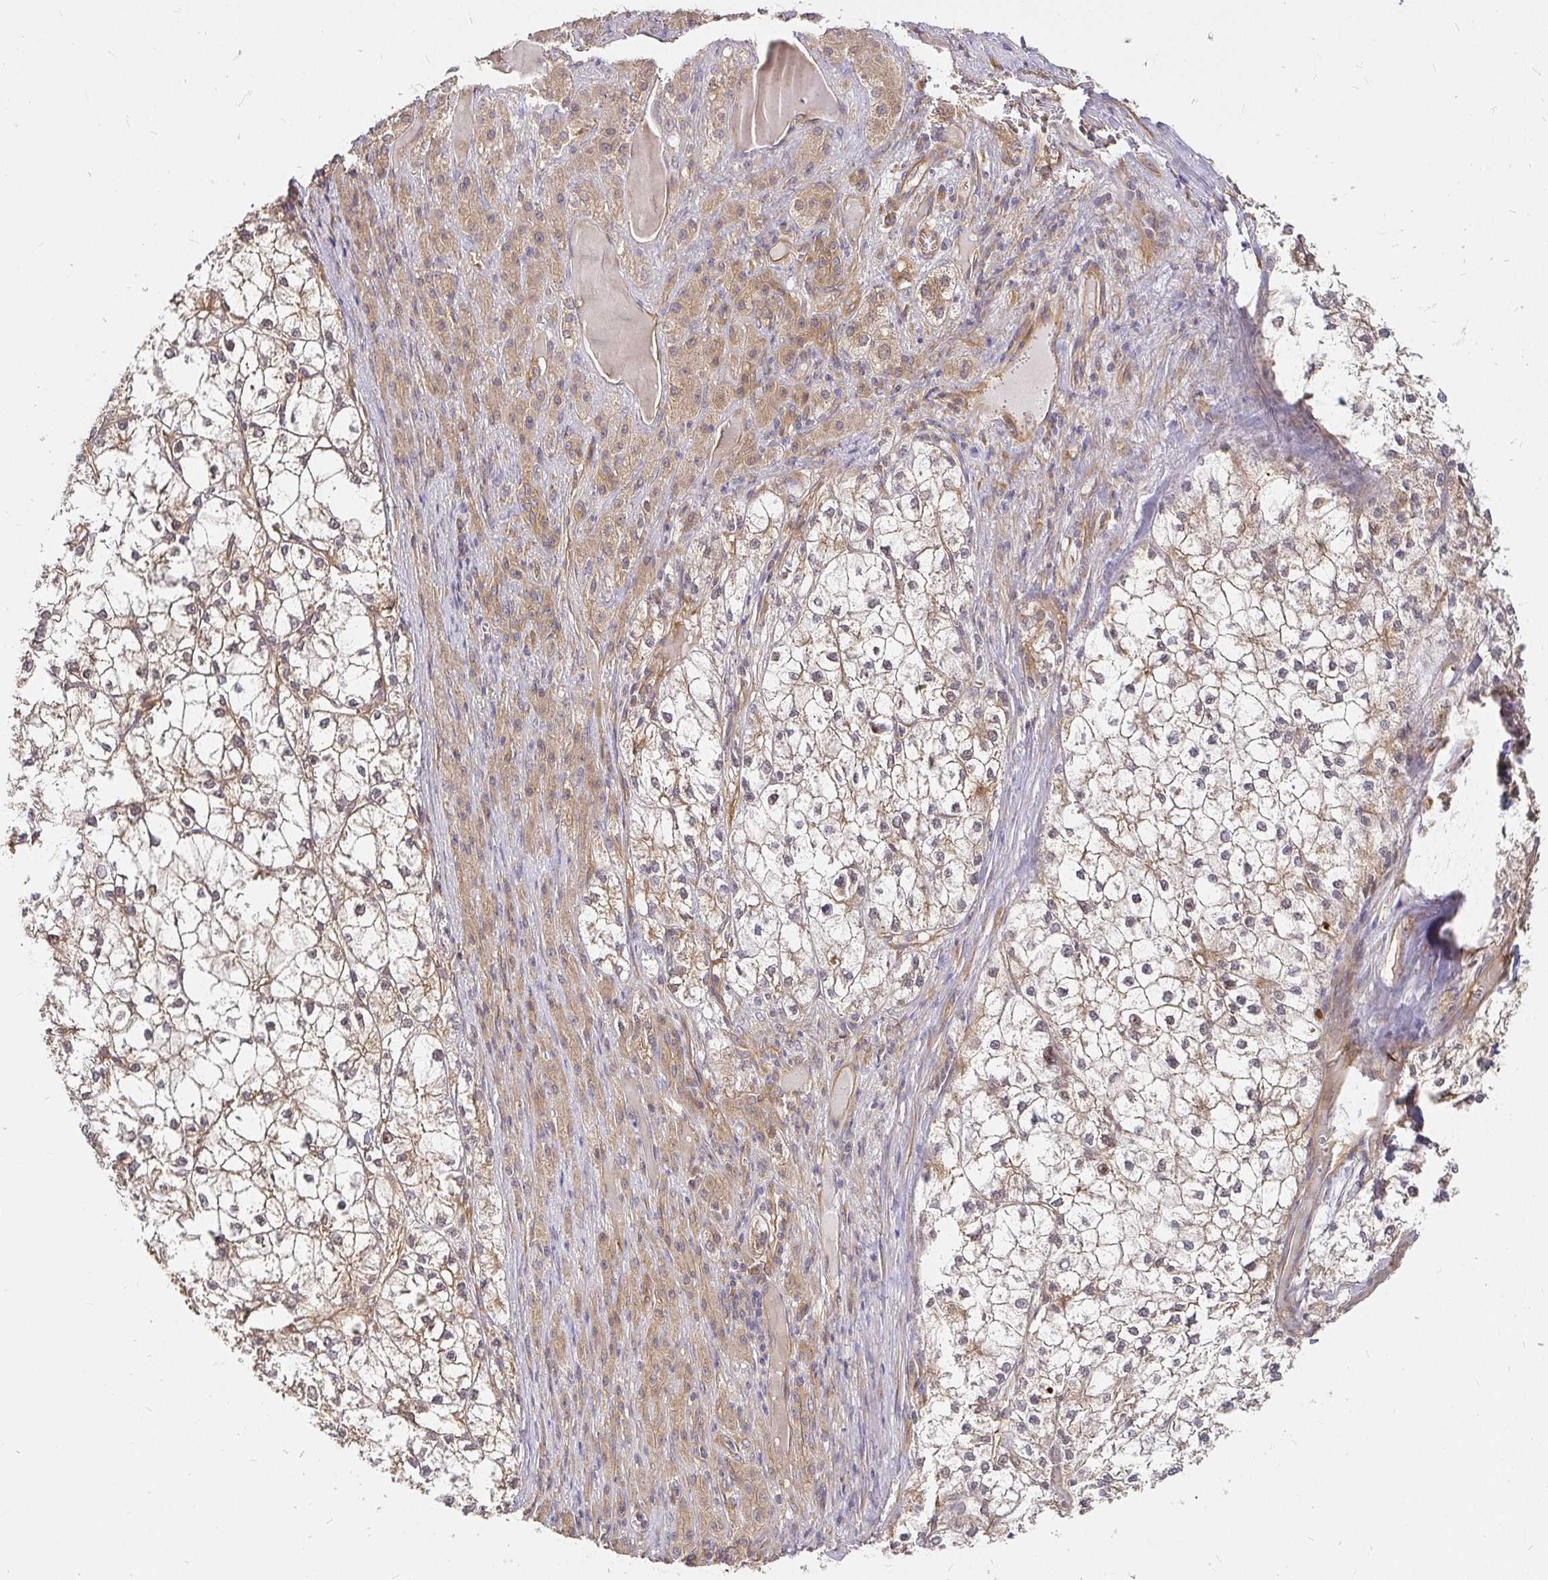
{"staining": {"intensity": "weak", "quantity": "25%-75%", "location": "cytoplasmic/membranous"}, "tissue": "liver cancer", "cell_type": "Tumor cells", "image_type": "cancer", "snomed": [{"axis": "morphology", "description": "Carcinoma, Hepatocellular, NOS"}, {"axis": "topography", "description": "Liver"}], "caption": "A photomicrograph showing weak cytoplasmic/membranous expression in about 25%-75% of tumor cells in liver hepatocellular carcinoma, as visualized by brown immunohistochemical staining.", "gene": "KIF5B", "patient": {"sex": "female", "age": 43}}